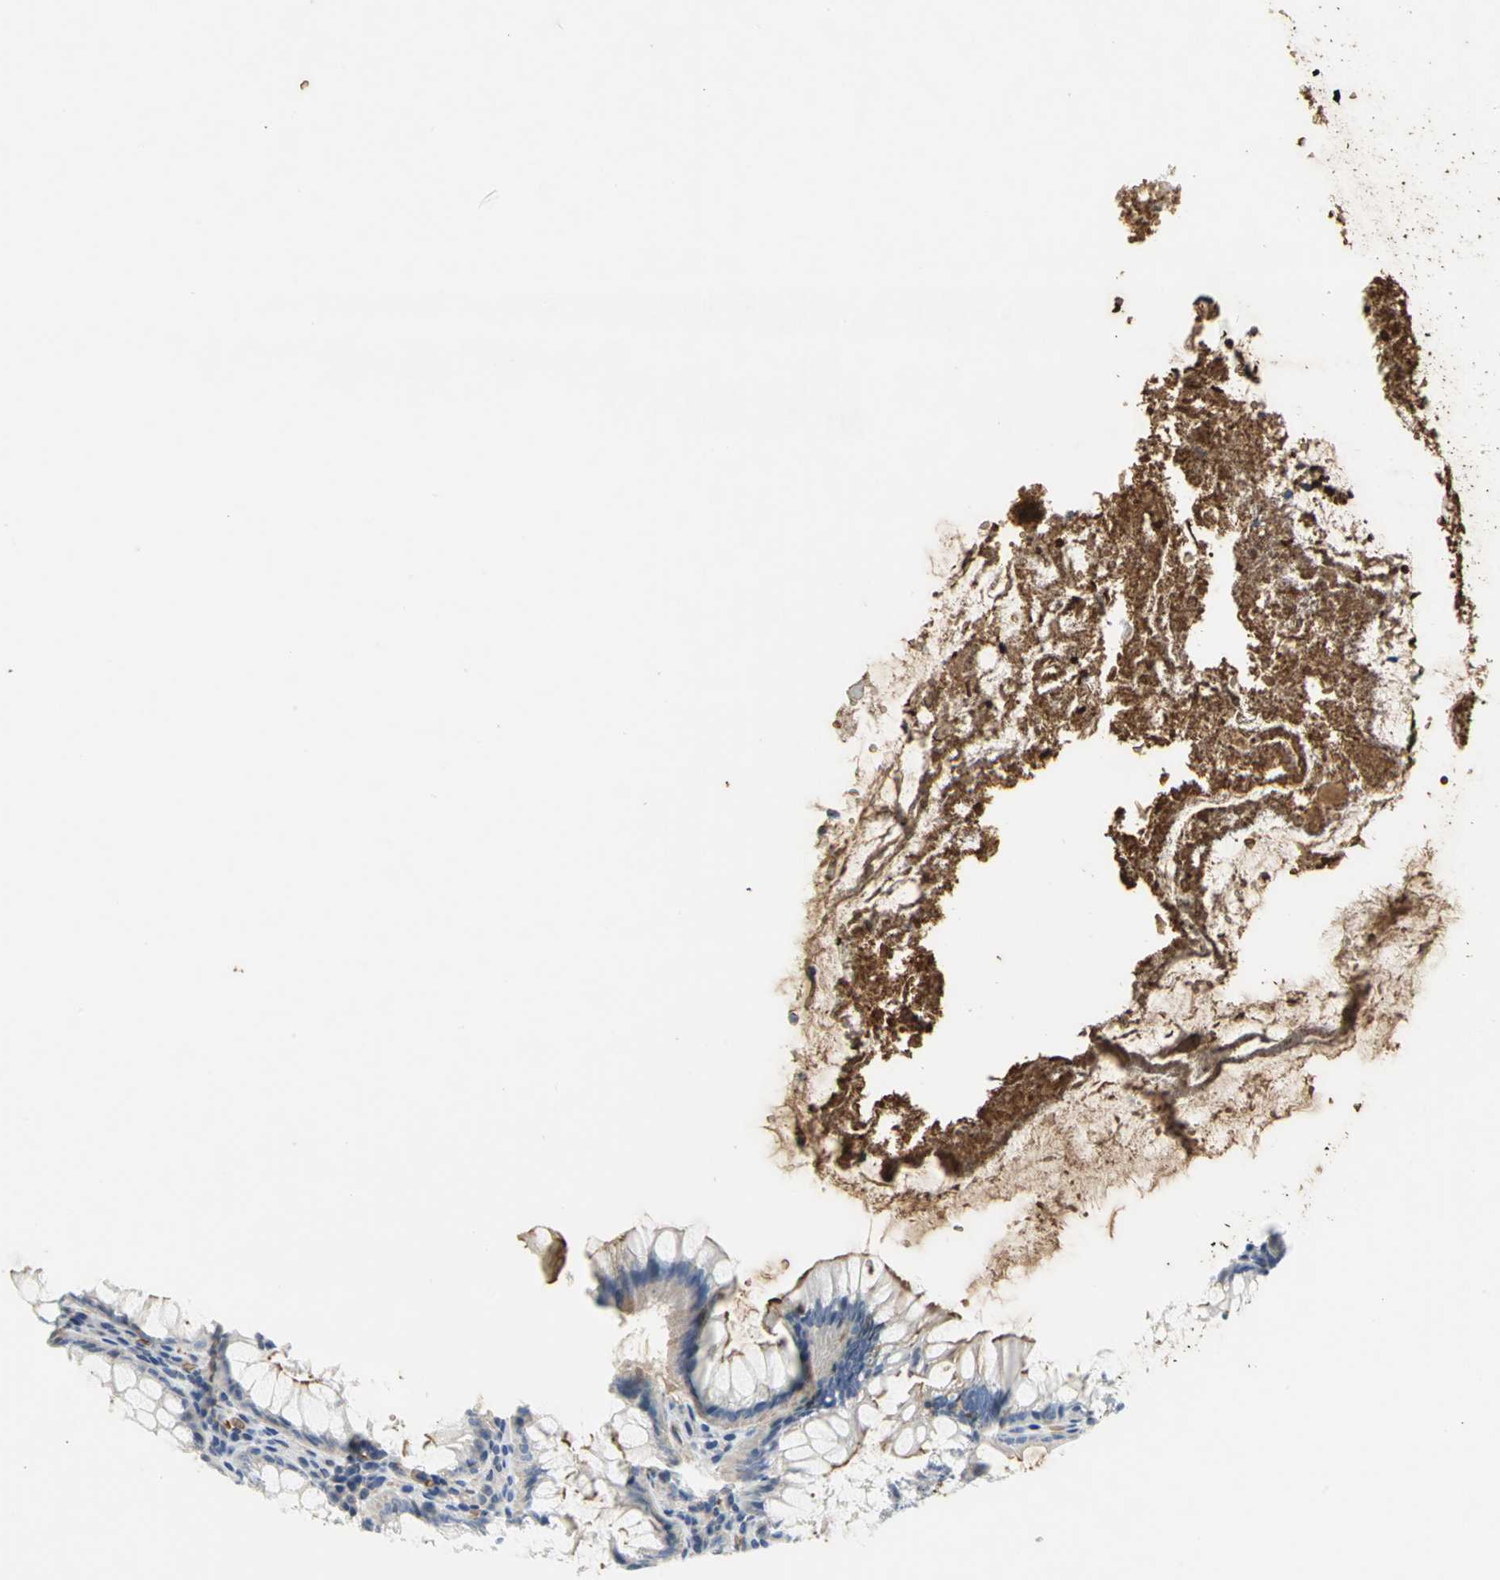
{"staining": {"intensity": "negative", "quantity": "none", "location": "none"}, "tissue": "colon", "cell_type": "Endothelial cells", "image_type": "normal", "snomed": [{"axis": "morphology", "description": "Normal tissue, NOS"}, {"axis": "topography", "description": "Colon"}], "caption": "The immunohistochemistry (IHC) photomicrograph has no significant staining in endothelial cells of colon.", "gene": "TREM1", "patient": {"sex": "female", "age": 46}}